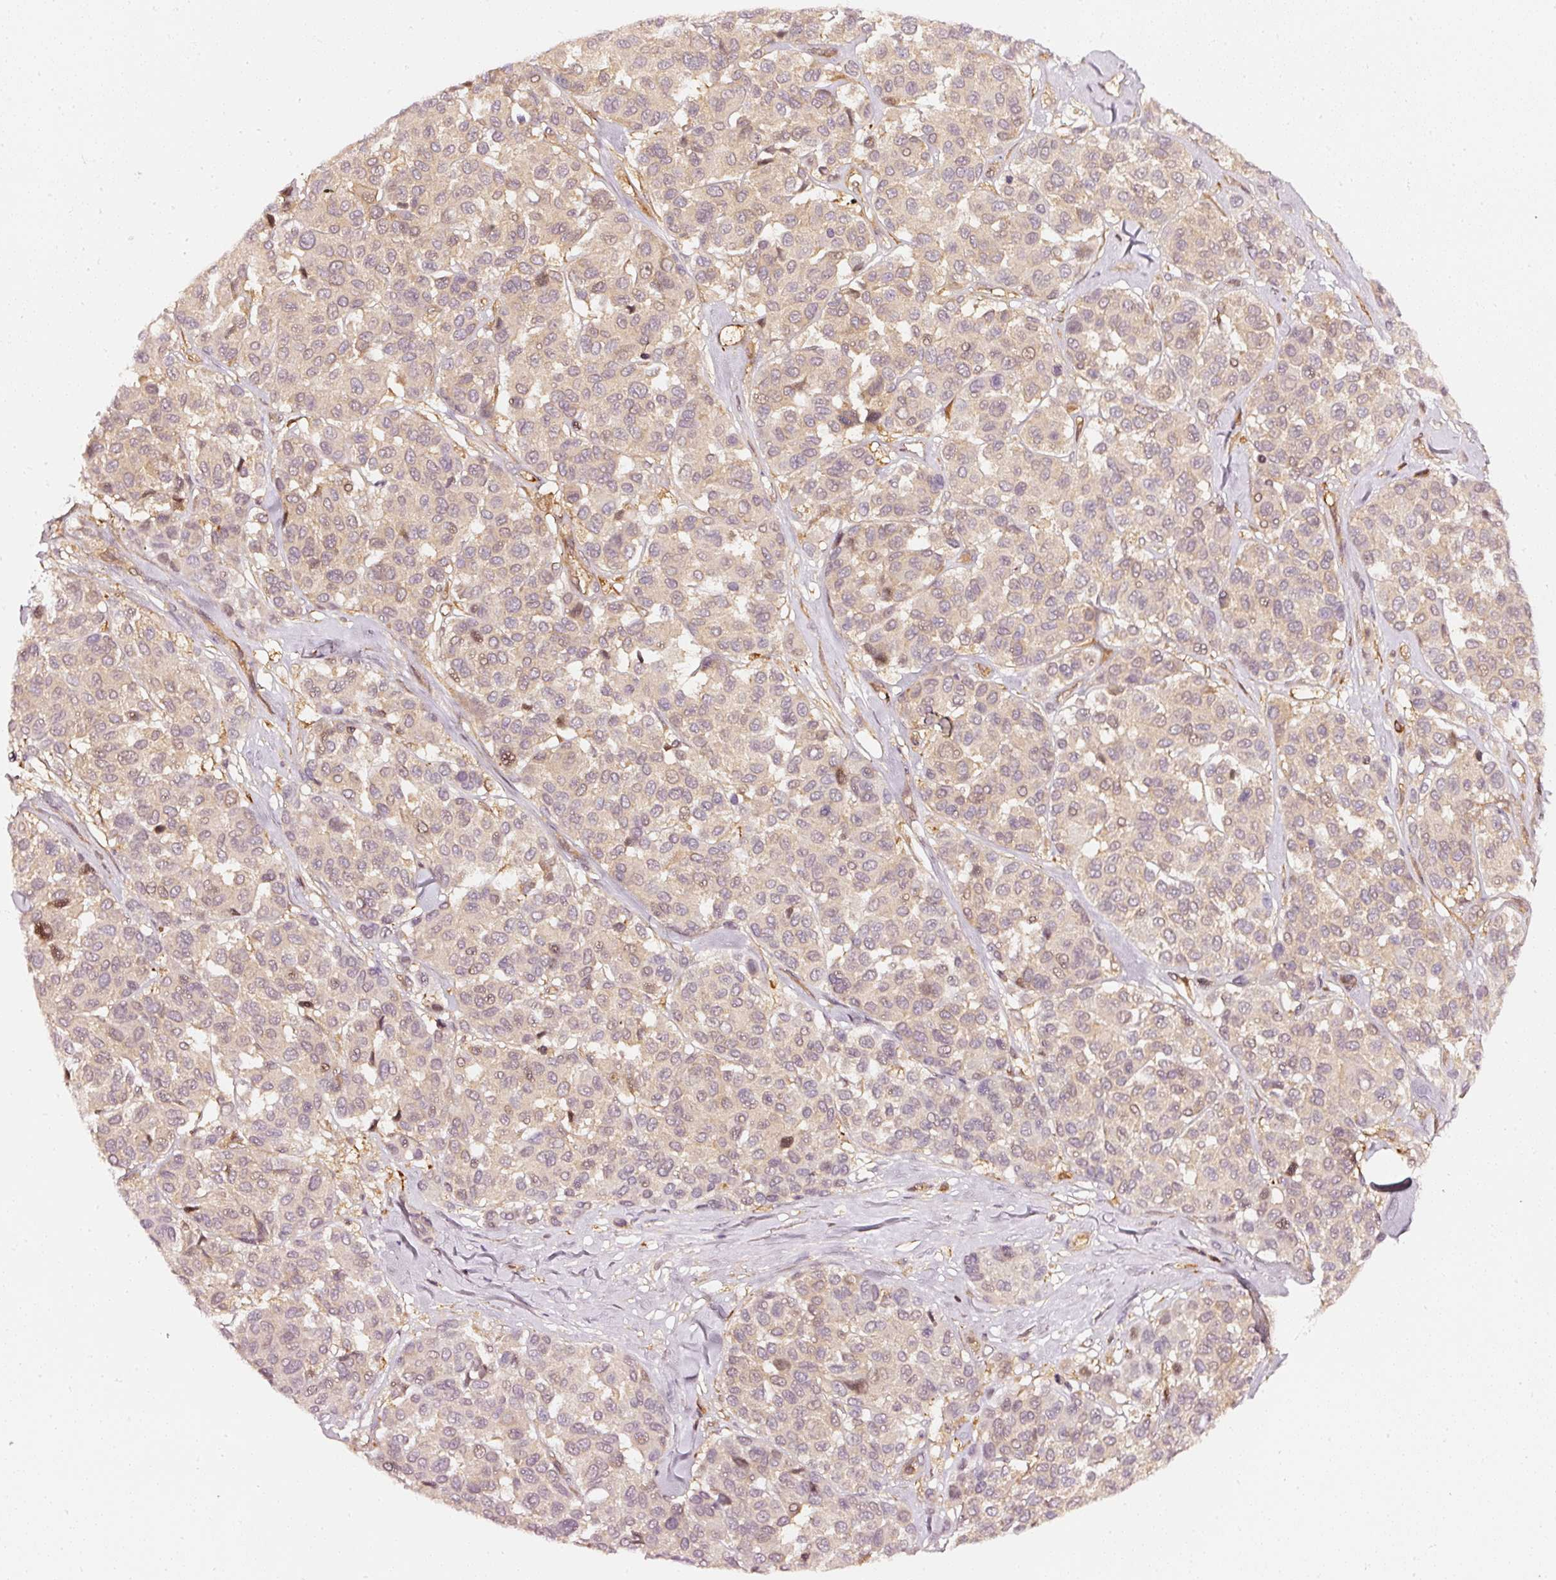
{"staining": {"intensity": "moderate", "quantity": "<25%", "location": "nuclear"}, "tissue": "melanoma", "cell_type": "Tumor cells", "image_type": "cancer", "snomed": [{"axis": "morphology", "description": "Malignant melanoma, NOS"}, {"axis": "topography", "description": "Skin"}], "caption": "Immunohistochemical staining of human malignant melanoma demonstrates moderate nuclear protein positivity in about <25% of tumor cells.", "gene": "ASMTL", "patient": {"sex": "female", "age": 66}}